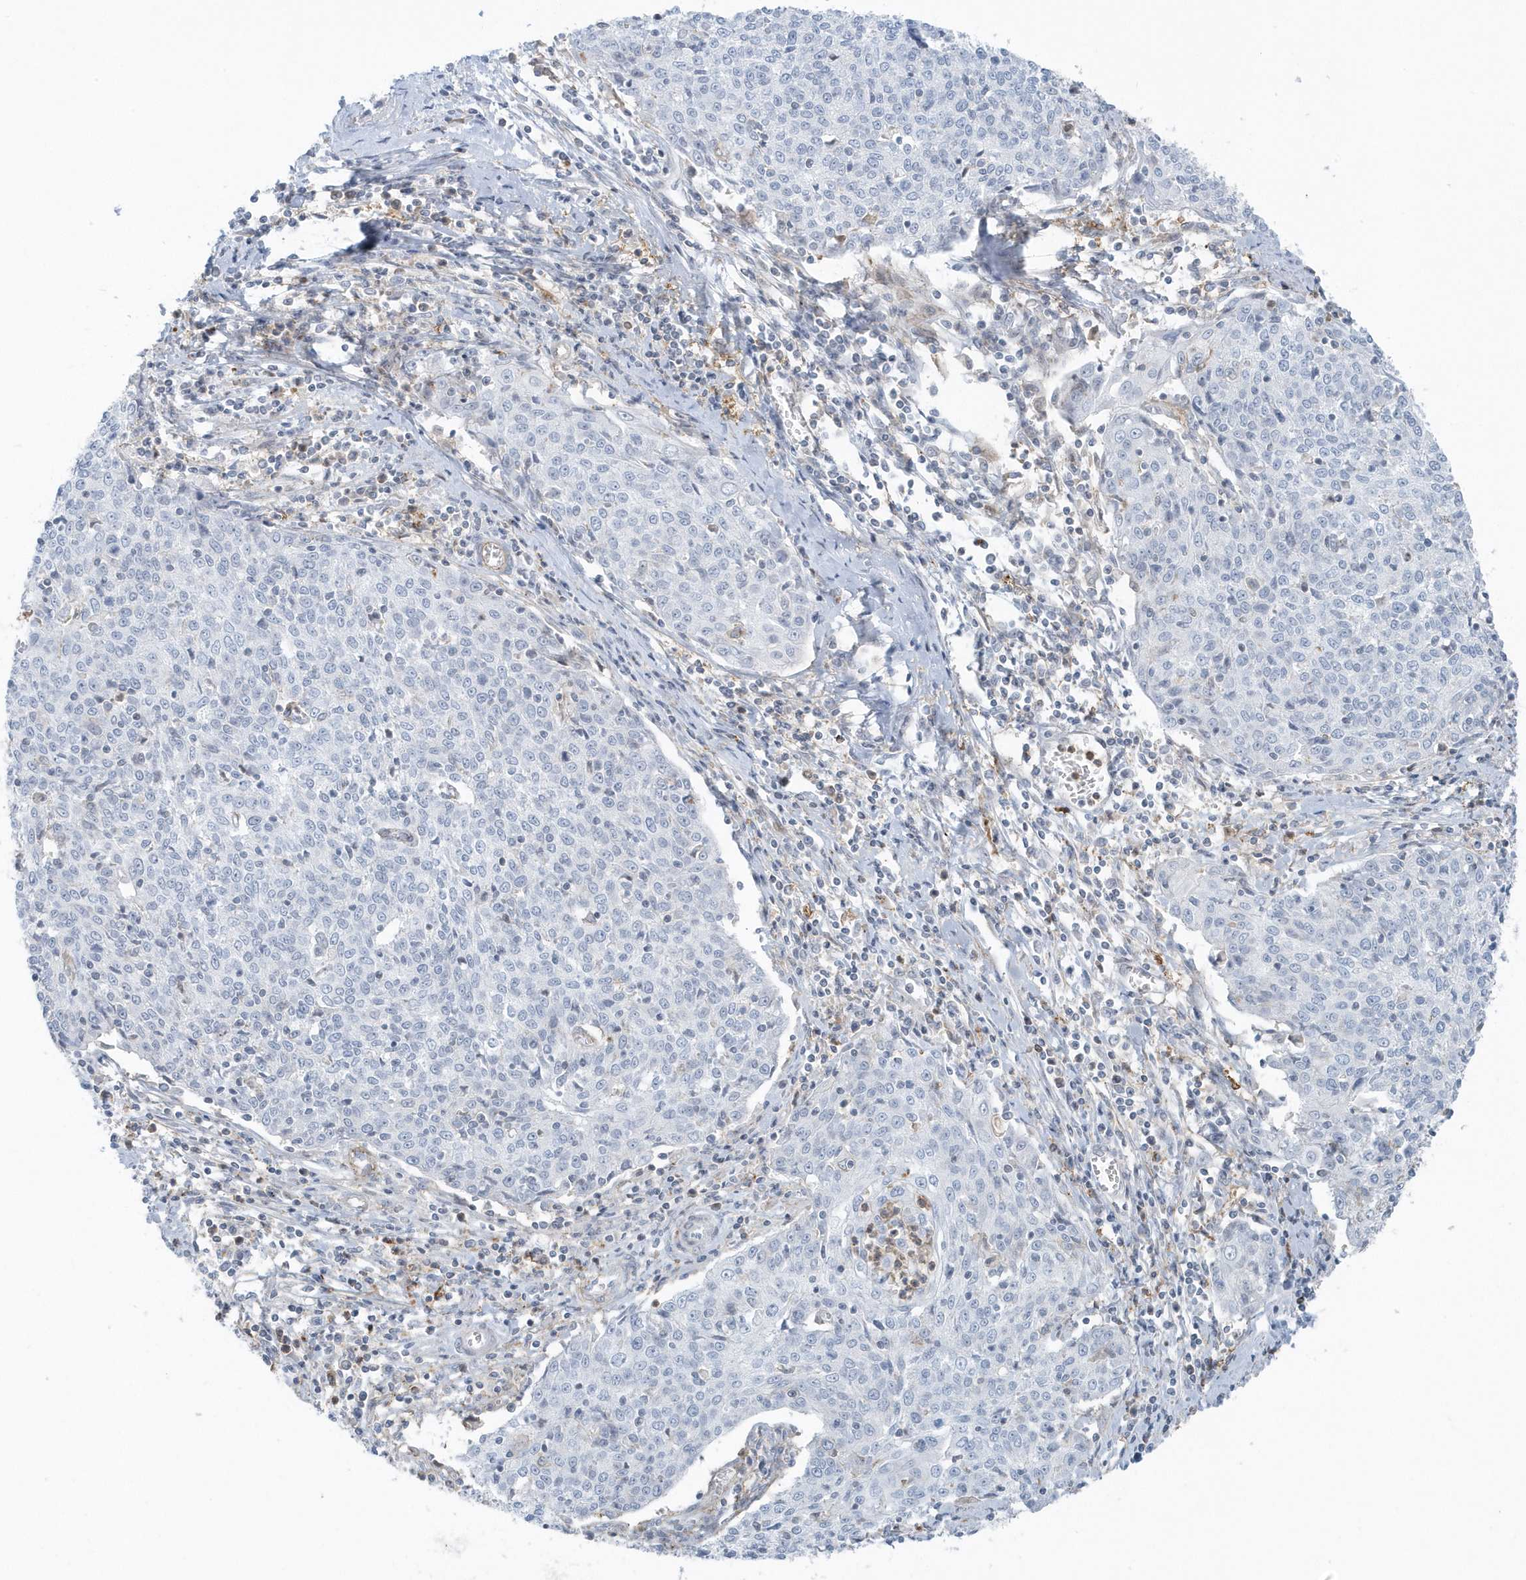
{"staining": {"intensity": "negative", "quantity": "none", "location": "none"}, "tissue": "cervical cancer", "cell_type": "Tumor cells", "image_type": "cancer", "snomed": [{"axis": "morphology", "description": "Squamous cell carcinoma, NOS"}, {"axis": "topography", "description": "Cervix"}], "caption": "Tumor cells show no significant protein staining in squamous cell carcinoma (cervical). Brightfield microscopy of immunohistochemistry (IHC) stained with DAB (brown) and hematoxylin (blue), captured at high magnification.", "gene": "CACNB2", "patient": {"sex": "female", "age": 48}}